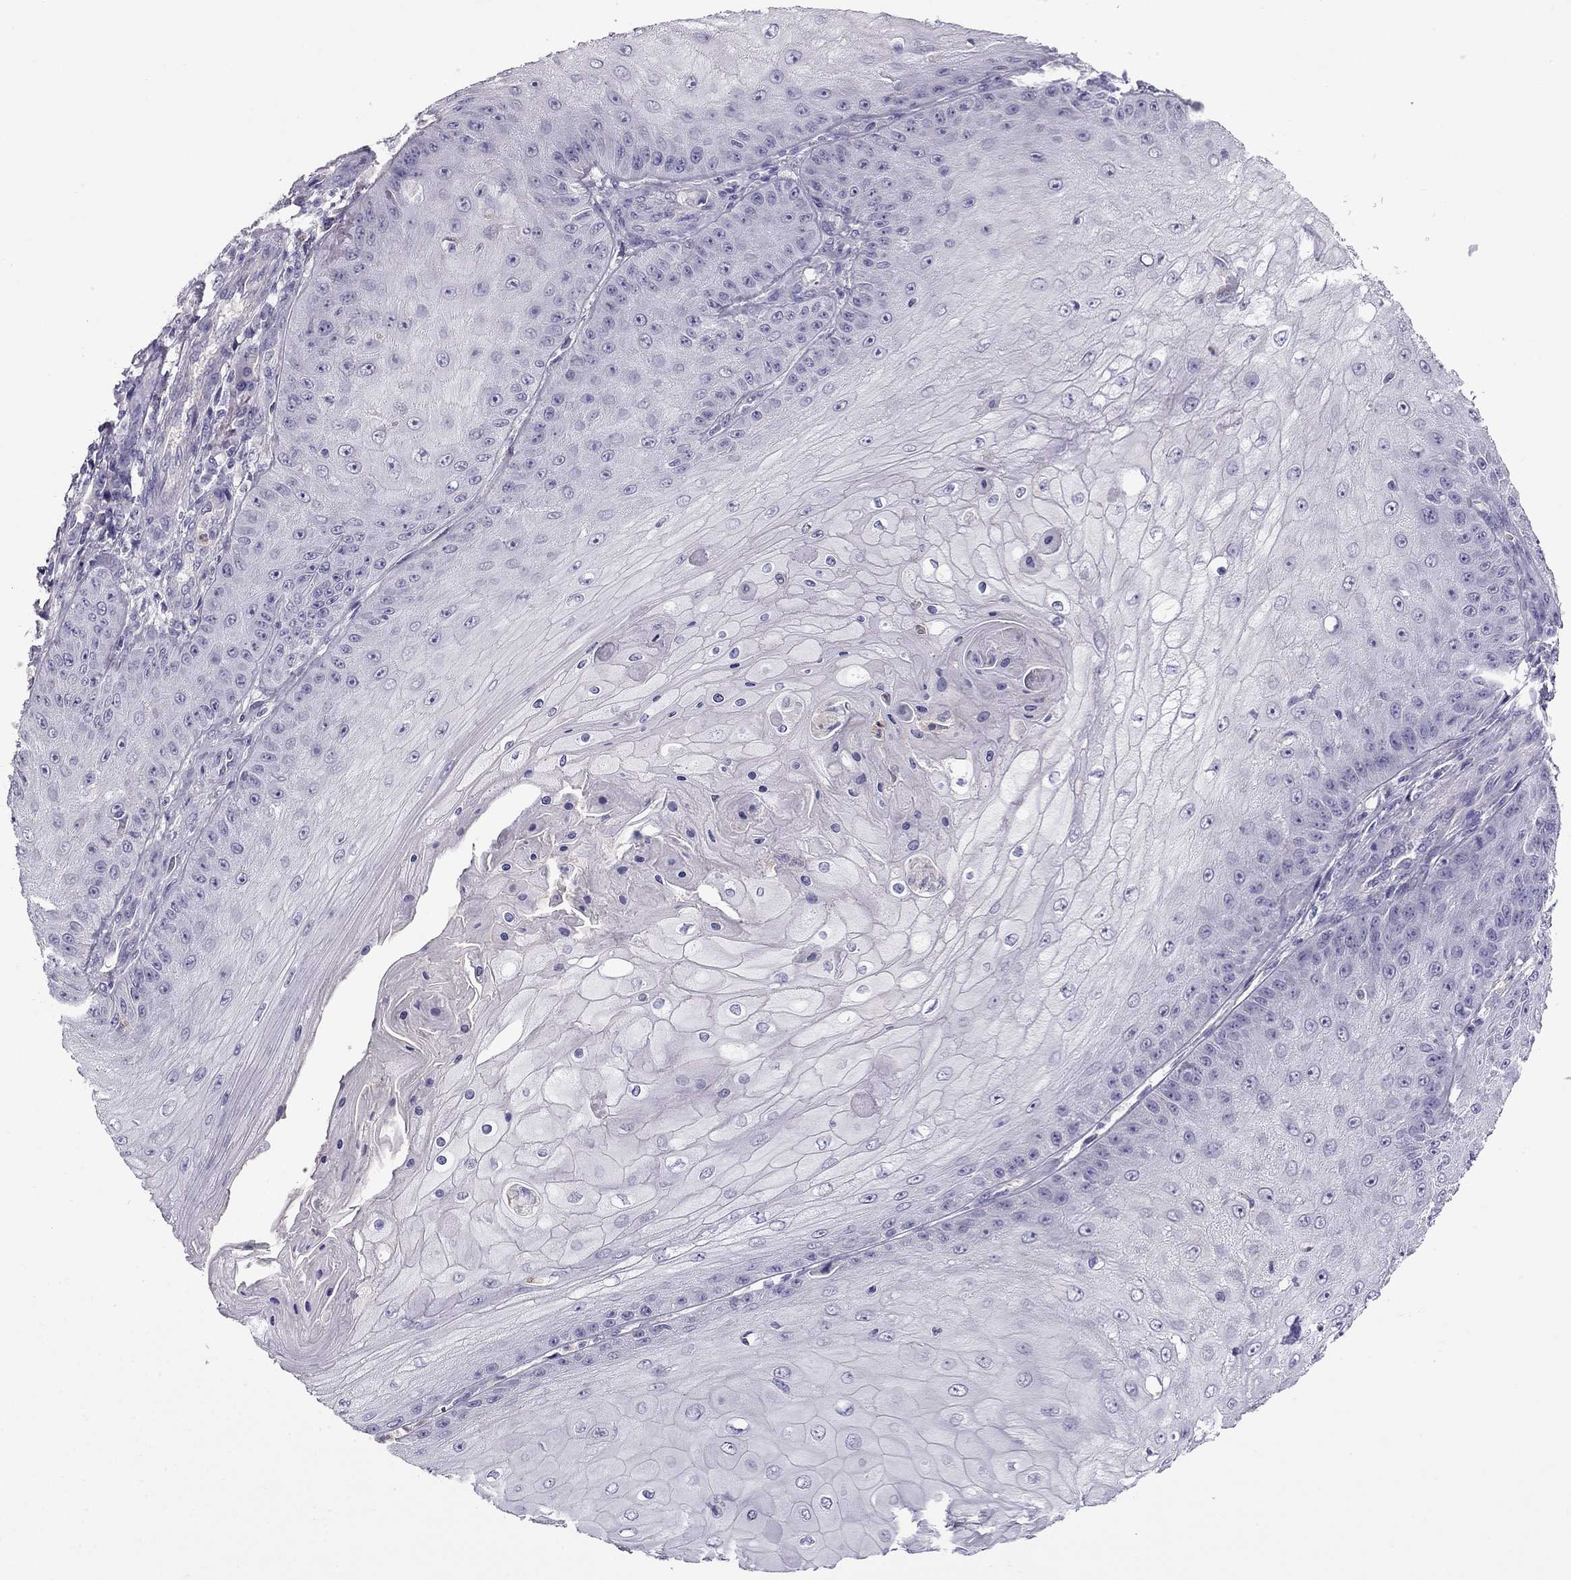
{"staining": {"intensity": "negative", "quantity": "none", "location": "none"}, "tissue": "skin cancer", "cell_type": "Tumor cells", "image_type": "cancer", "snomed": [{"axis": "morphology", "description": "Squamous cell carcinoma, NOS"}, {"axis": "topography", "description": "Skin"}], "caption": "Micrograph shows no significant protein positivity in tumor cells of squamous cell carcinoma (skin). Nuclei are stained in blue.", "gene": "STOML3", "patient": {"sex": "male", "age": 70}}